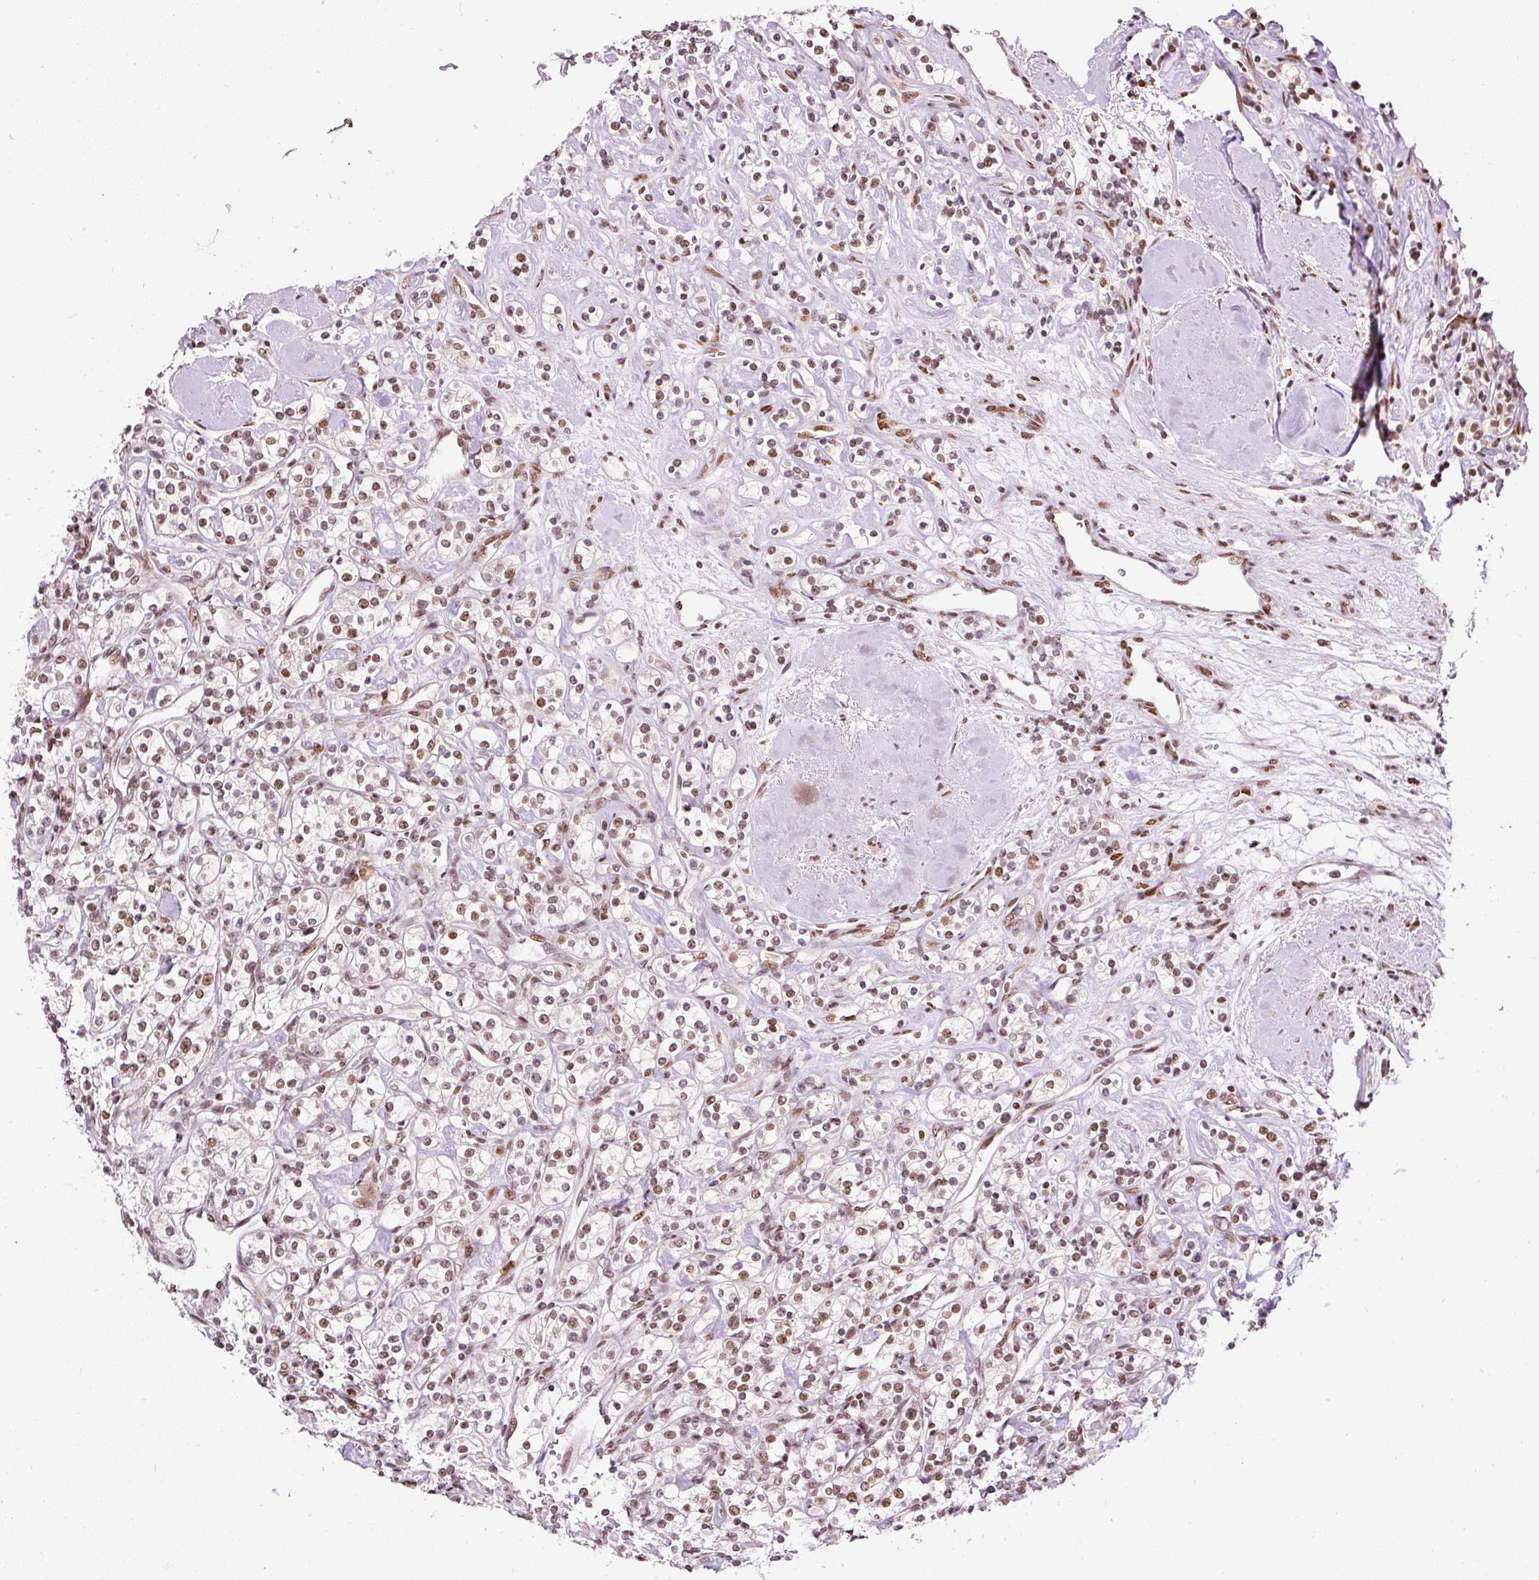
{"staining": {"intensity": "moderate", "quantity": "25%-75%", "location": "nuclear"}, "tissue": "renal cancer", "cell_type": "Tumor cells", "image_type": "cancer", "snomed": [{"axis": "morphology", "description": "Adenocarcinoma, NOS"}, {"axis": "topography", "description": "Kidney"}], "caption": "There is medium levels of moderate nuclear positivity in tumor cells of renal cancer, as demonstrated by immunohistochemical staining (brown color).", "gene": "HNRNPC", "patient": {"sex": "male", "age": 77}}